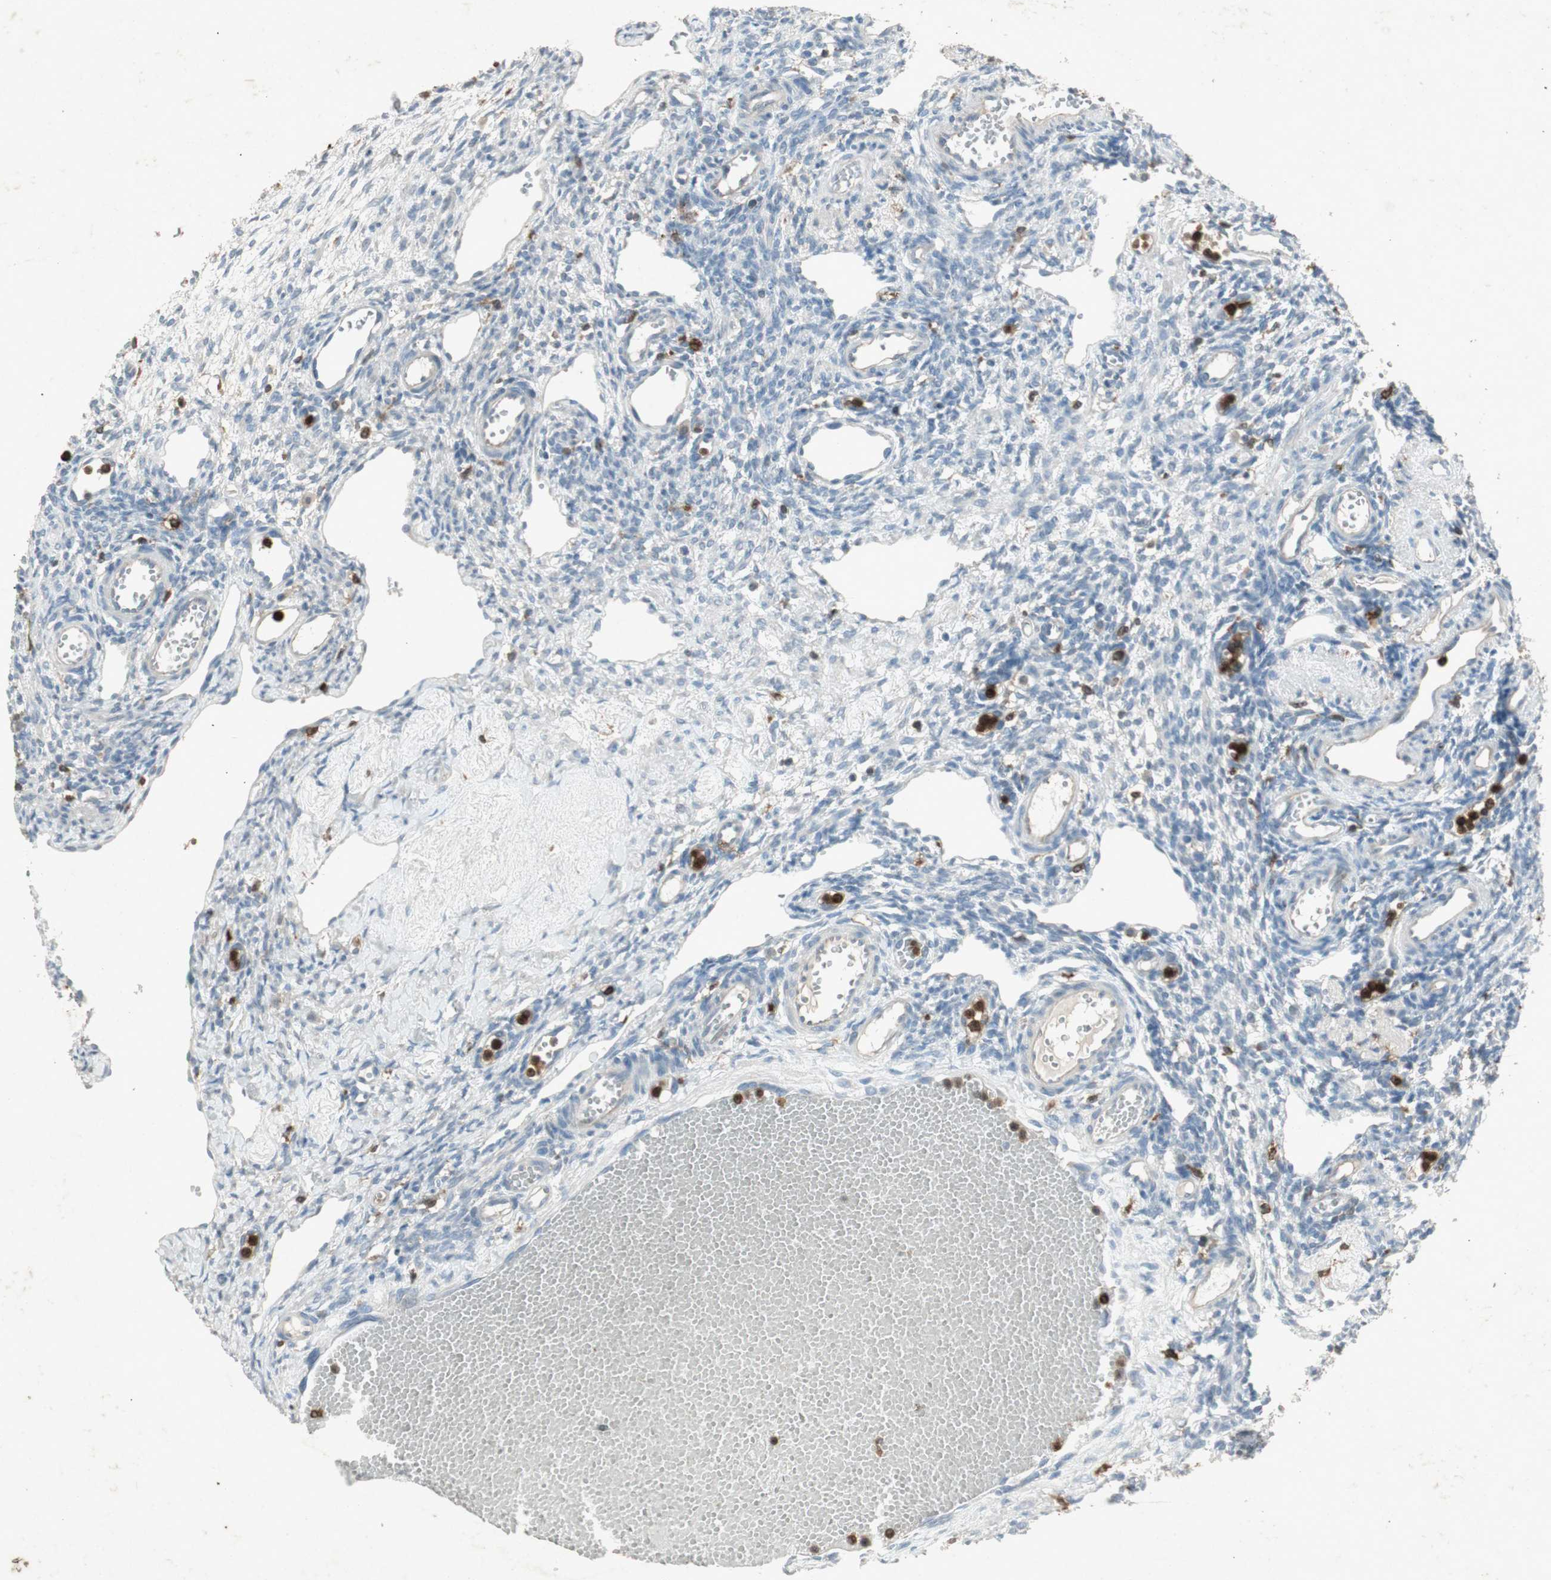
{"staining": {"intensity": "negative", "quantity": "none", "location": "none"}, "tissue": "ovary", "cell_type": "Ovarian stroma cells", "image_type": "normal", "snomed": [{"axis": "morphology", "description": "Normal tissue, NOS"}, {"axis": "topography", "description": "Ovary"}], "caption": "Immunohistochemistry photomicrograph of normal ovary stained for a protein (brown), which exhibits no positivity in ovarian stroma cells.", "gene": "TYROBP", "patient": {"sex": "female", "age": 33}}